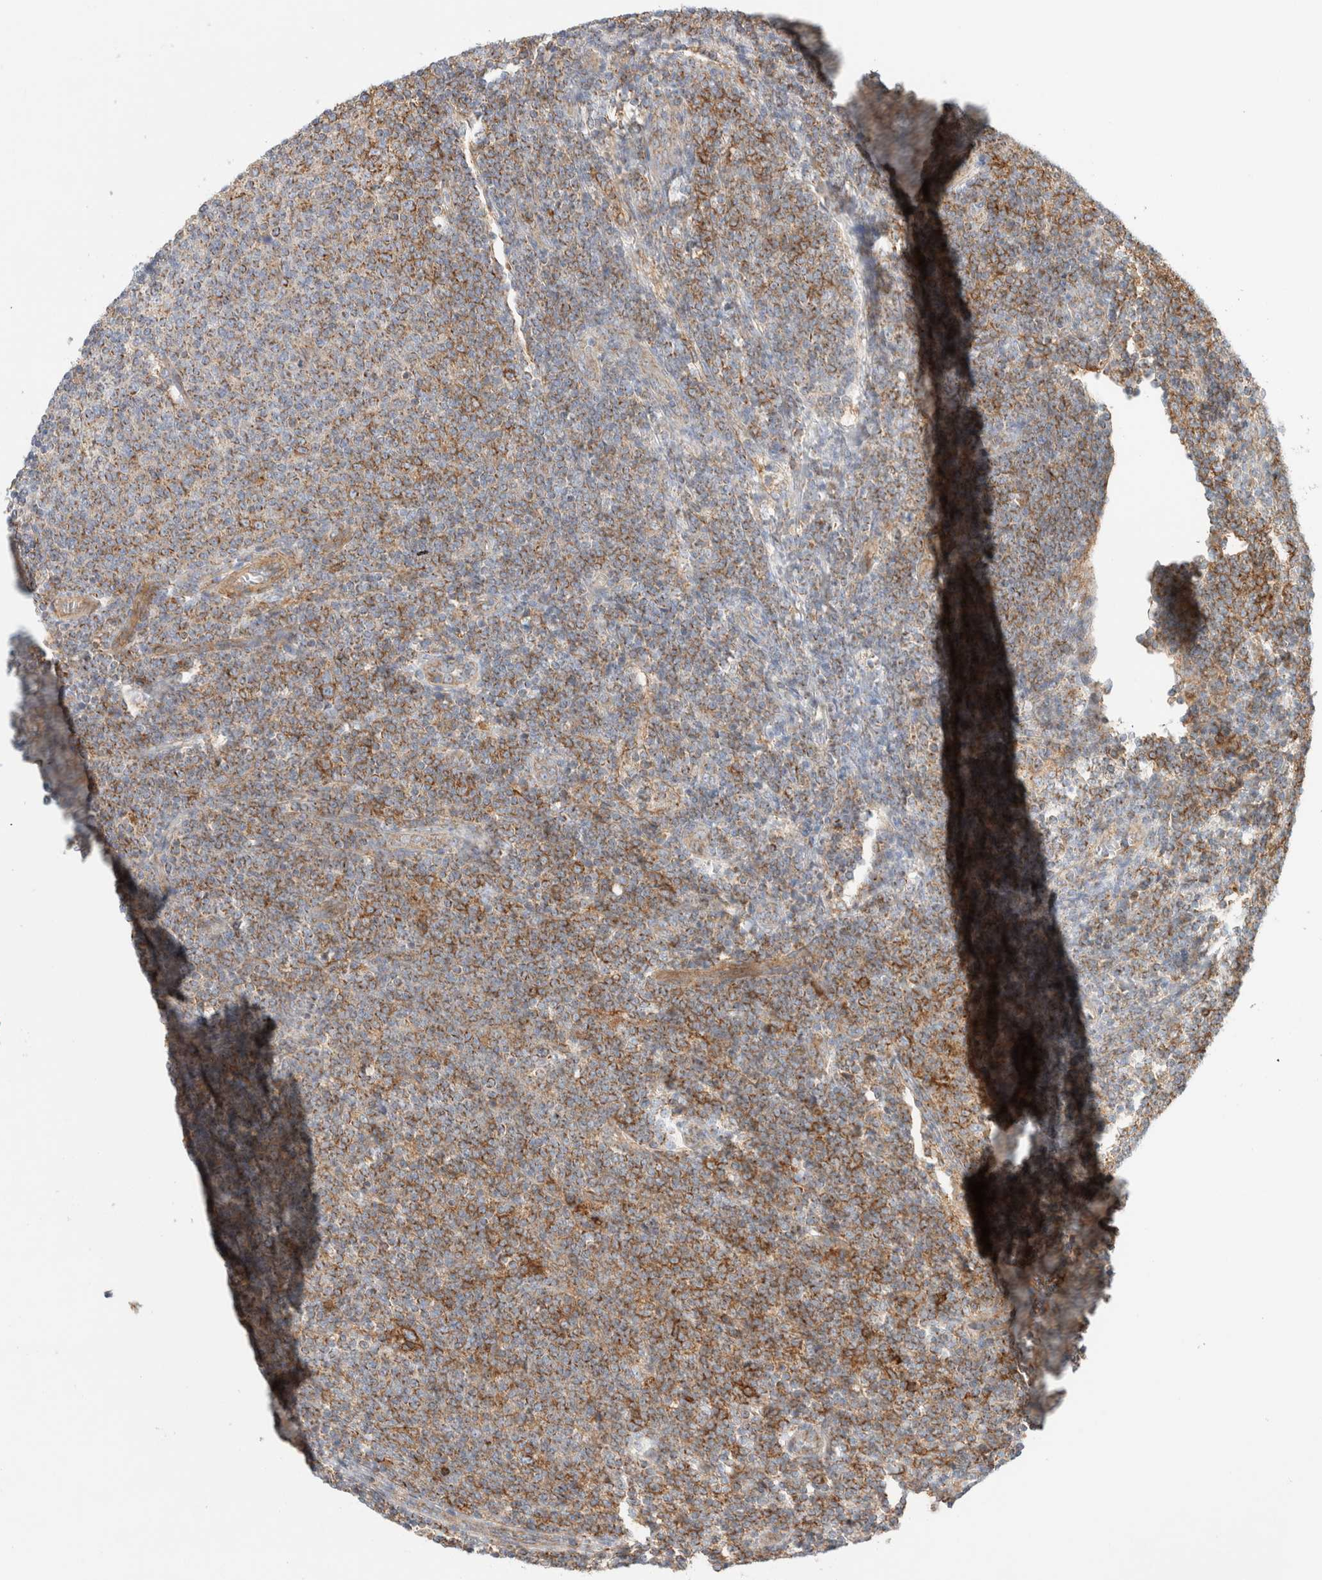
{"staining": {"intensity": "moderate", "quantity": "25%-75%", "location": "cytoplasmic/membranous"}, "tissue": "lymphoma", "cell_type": "Tumor cells", "image_type": "cancer", "snomed": [{"axis": "morphology", "description": "Malignant lymphoma, non-Hodgkin's type, Low grade"}, {"axis": "topography", "description": "Lymph node"}], "caption": "The photomicrograph exhibits a brown stain indicating the presence of a protein in the cytoplasmic/membranous of tumor cells in lymphoma.", "gene": "MRM3", "patient": {"sex": "male", "age": 66}}